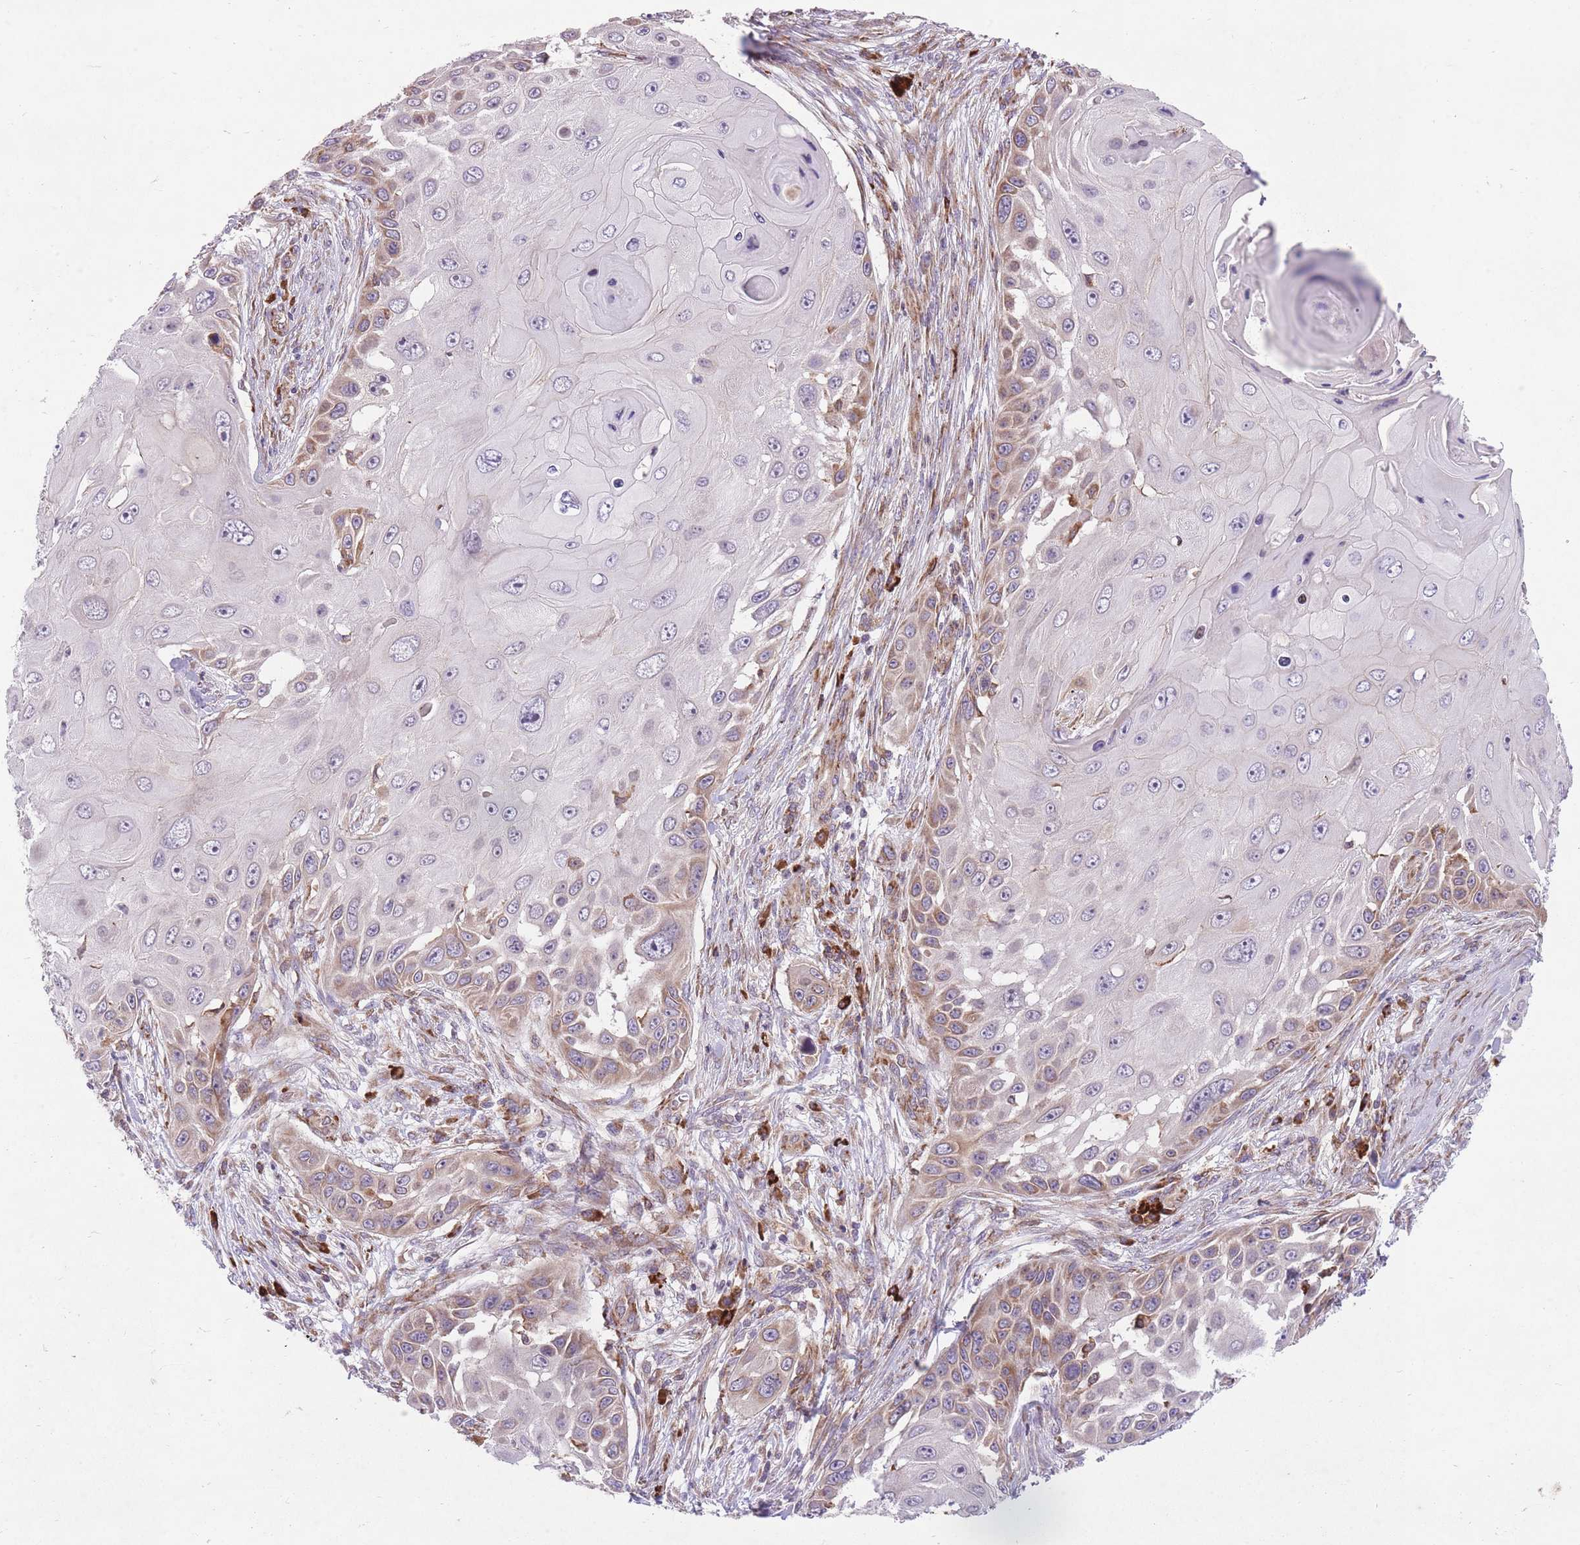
{"staining": {"intensity": "weak", "quantity": "25%-75%", "location": "cytoplasmic/membranous"}, "tissue": "skin cancer", "cell_type": "Tumor cells", "image_type": "cancer", "snomed": [{"axis": "morphology", "description": "Squamous cell carcinoma, NOS"}, {"axis": "topography", "description": "Skin"}], "caption": "A histopathology image of skin squamous cell carcinoma stained for a protein exhibits weak cytoplasmic/membranous brown staining in tumor cells. The staining is performed using DAB (3,3'-diaminobenzidine) brown chromogen to label protein expression. The nuclei are counter-stained blue using hematoxylin.", "gene": "TTLL3", "patient": {"sex": "female", "age": 44}}